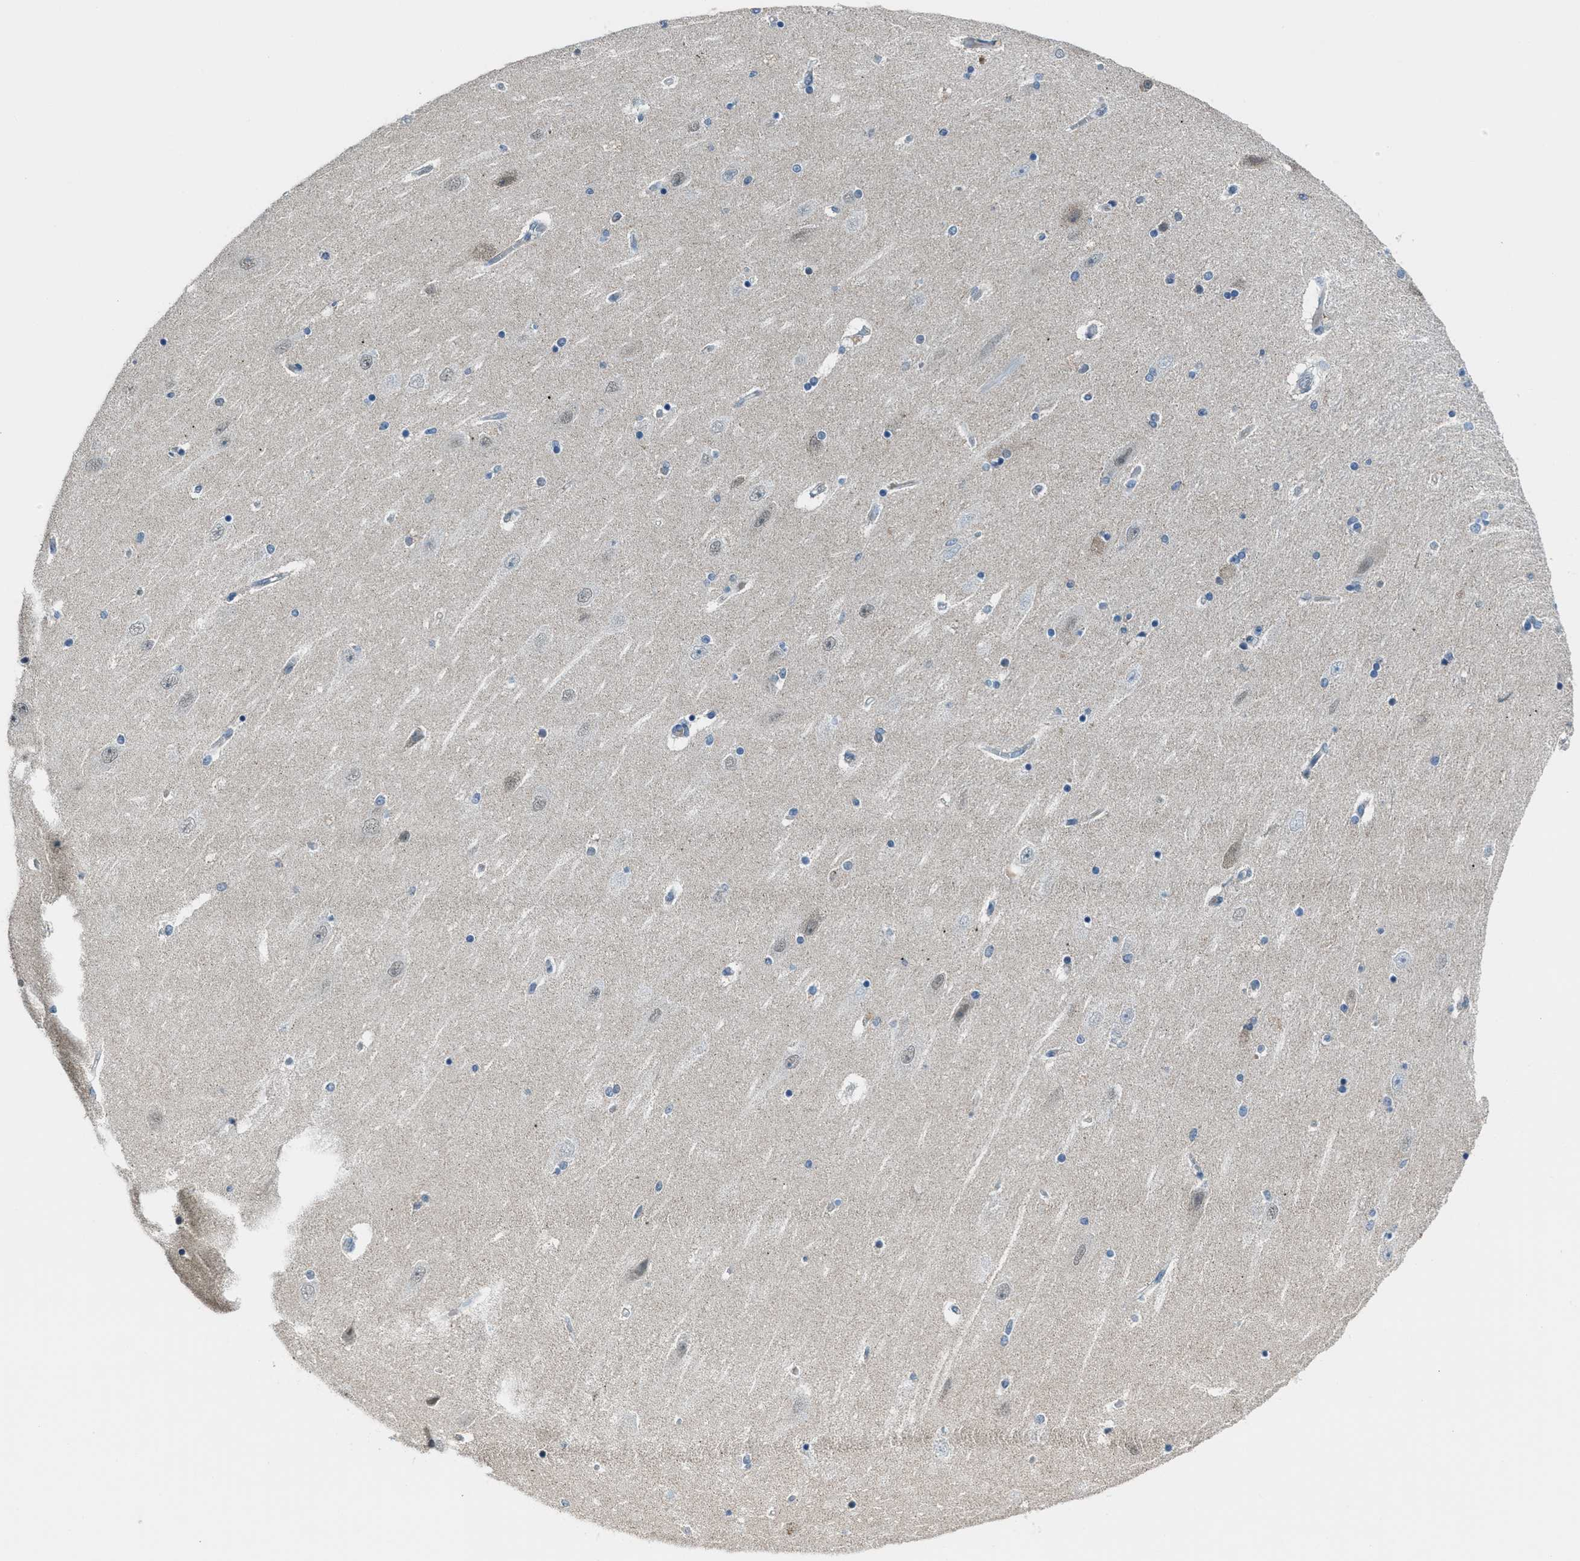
{"staining": {"intensity": "weak", "quantity": "<25%", "location": "cytoplasmic/membranous"}, "tissue": "hippocampus", "cell_type": "Glial cells", "image_type": "normal", "snomed": [{"axis": "morphology", "description": "Normal tissue, NOS"}, {"axis": "topography", "description": "Hippocampus"}], "caption": "Human hippocampus stained for a protein using immunohistochemistry exhibits no positivity in glial cells.", "gene": "CDON", "patient": {"sex": "female", "age": 54}}